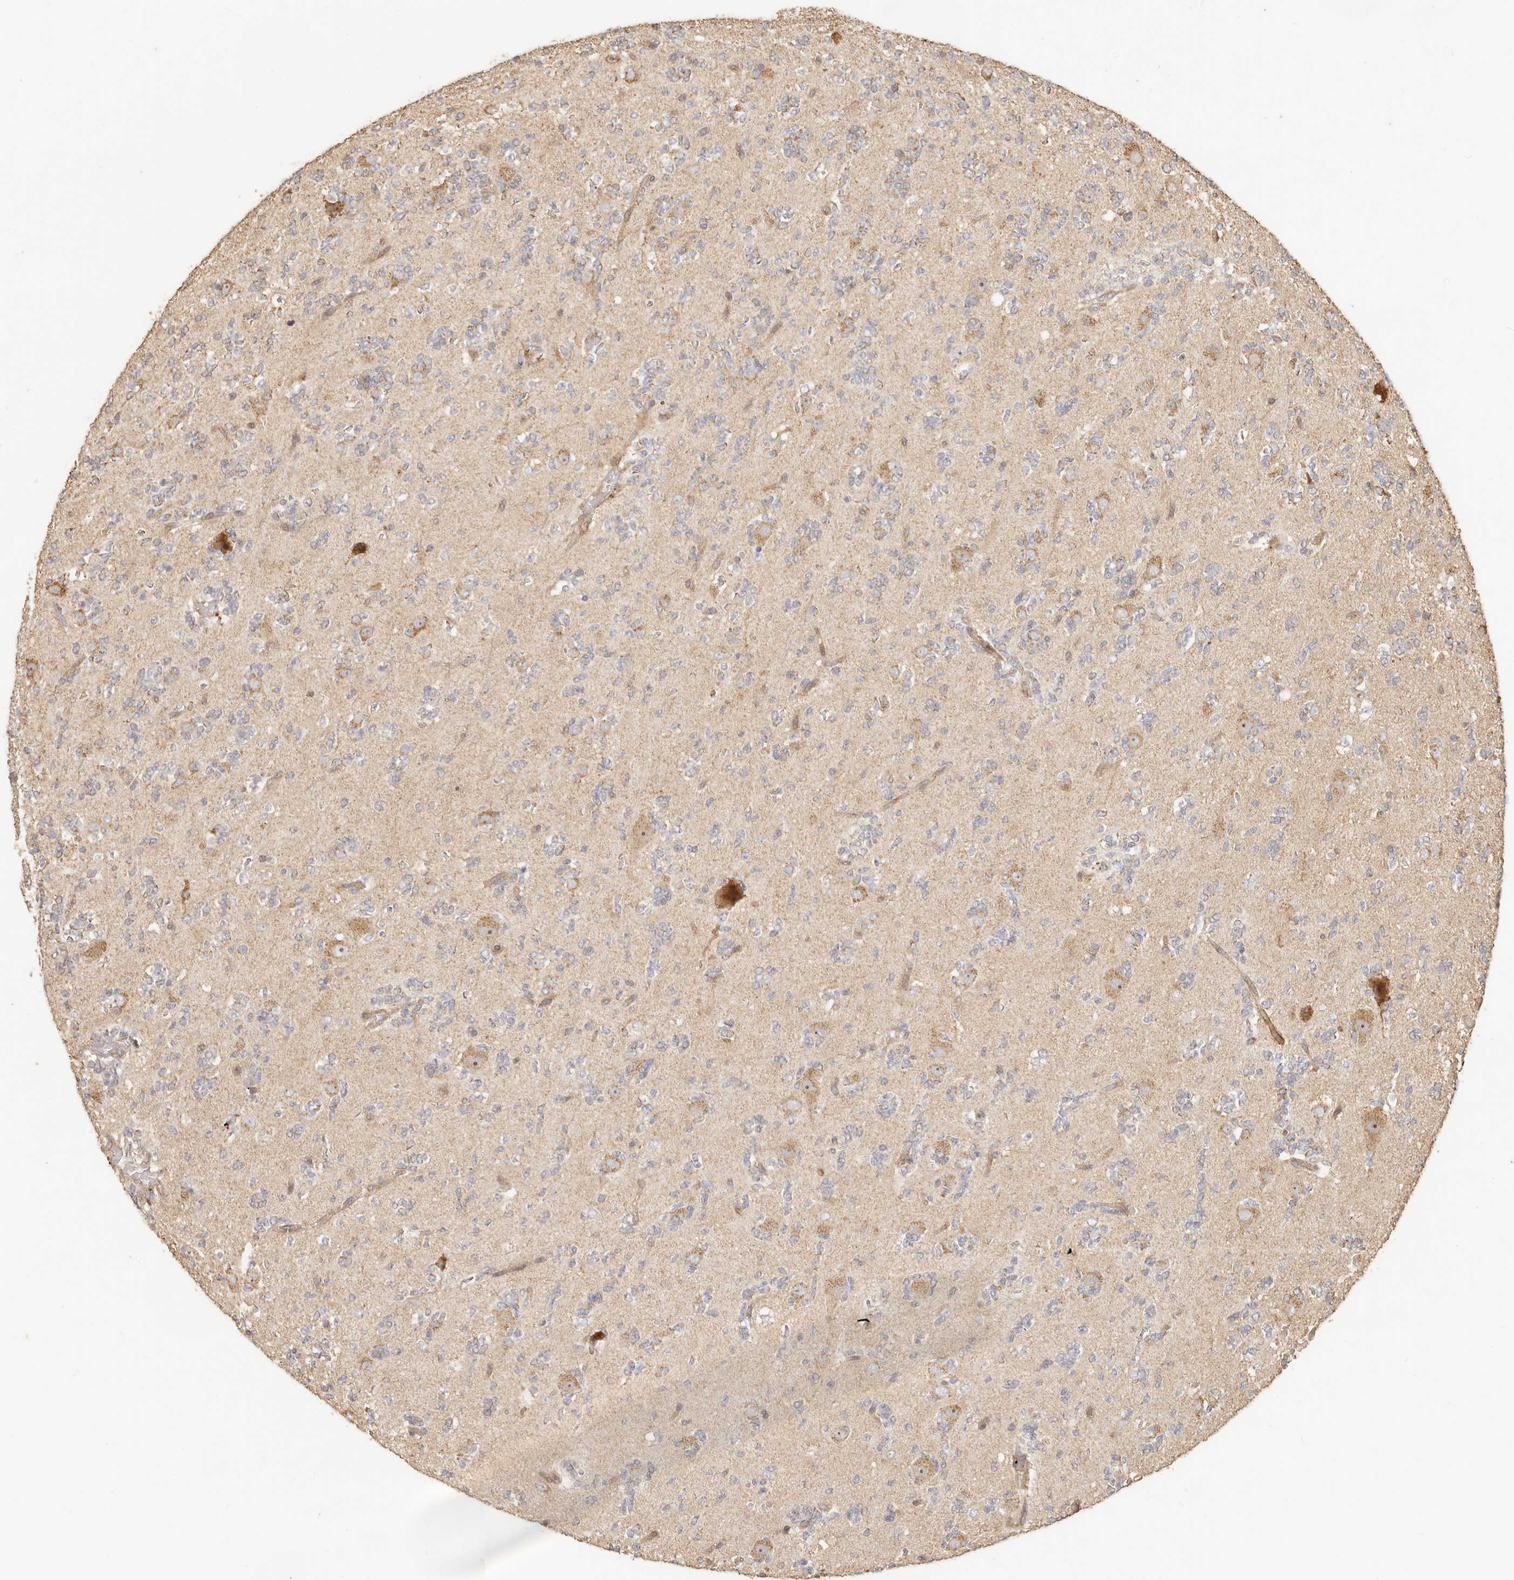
{"staining": {"intensity": "weak", "quantity": "<25%", "location": "cytoplasmic/membranous"}, "tissue": "glioma", "cell_type": "Tumor cells", "image_type": "cancer", "snomed": [{"axis": "morphology", "description": "Glioma, malignant, High grade"}, {"axis": "topography", "description": "Brain"}], "caption": "A micrograph of human glioma is negative for staining in tumor cells. The staining is performed using DAB brown chromogen with nuclei counter-stained in using hematoxylin.", "gene": "PTPN22", "patient": {"sex": "female", "age": 62}}